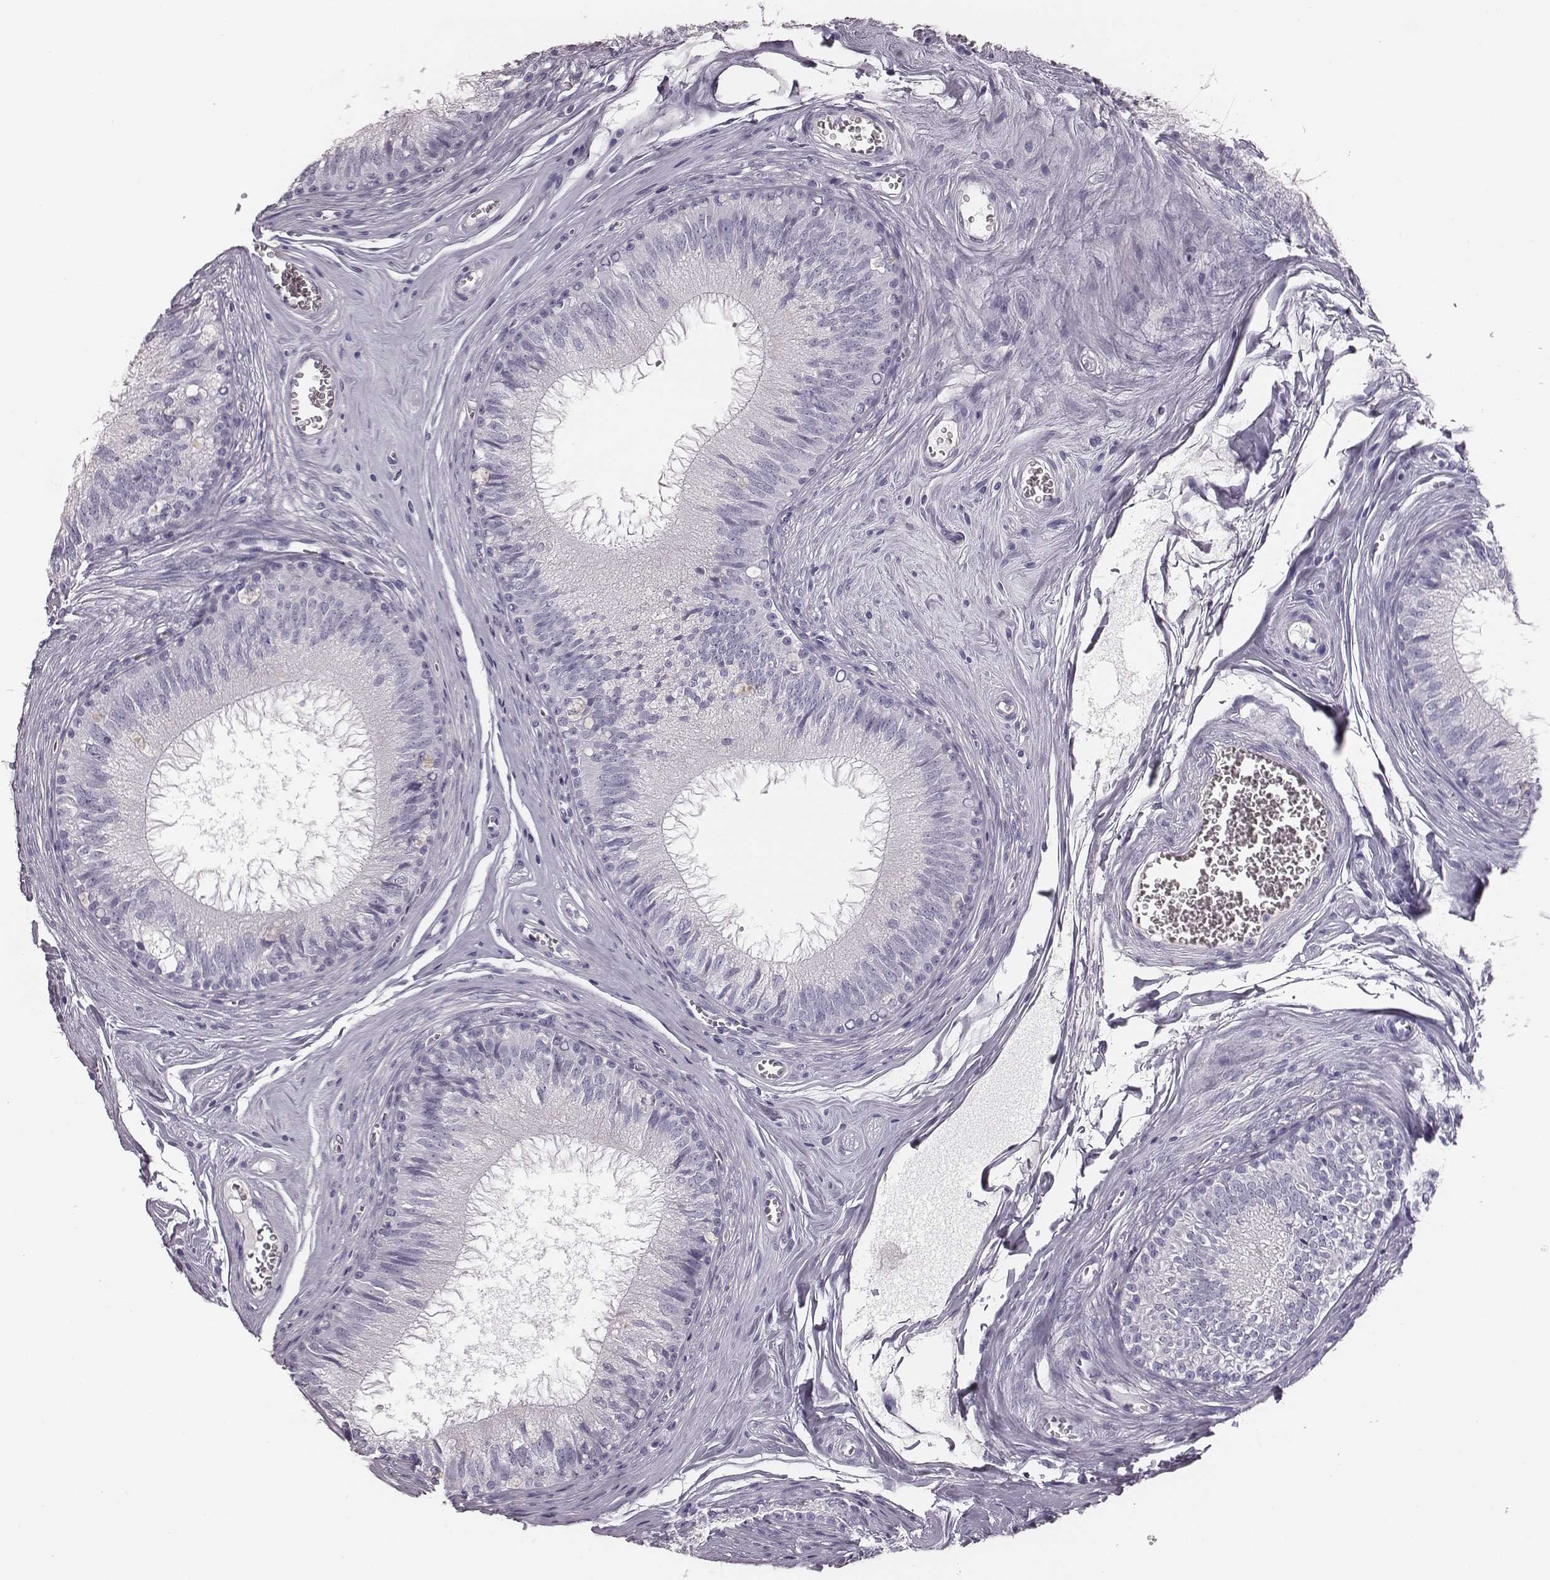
{"staining": {"intensity": "negative", "quantity": "none", "location": "none"}, "tissue": "epididymis", "cell_type": "Glandular cells", "image_type": "normal", "snomed": [{"axis": "morphology", "description": "Normal tissue, NOS"}, {"axis": "topography", "description": "Epididymis"}], "caption": "Histopathology image shows no significant protein expression in glandular cells of benign epididymis.", "gene": "CSH1", "patient": {"sex": "male", "age": 37}}